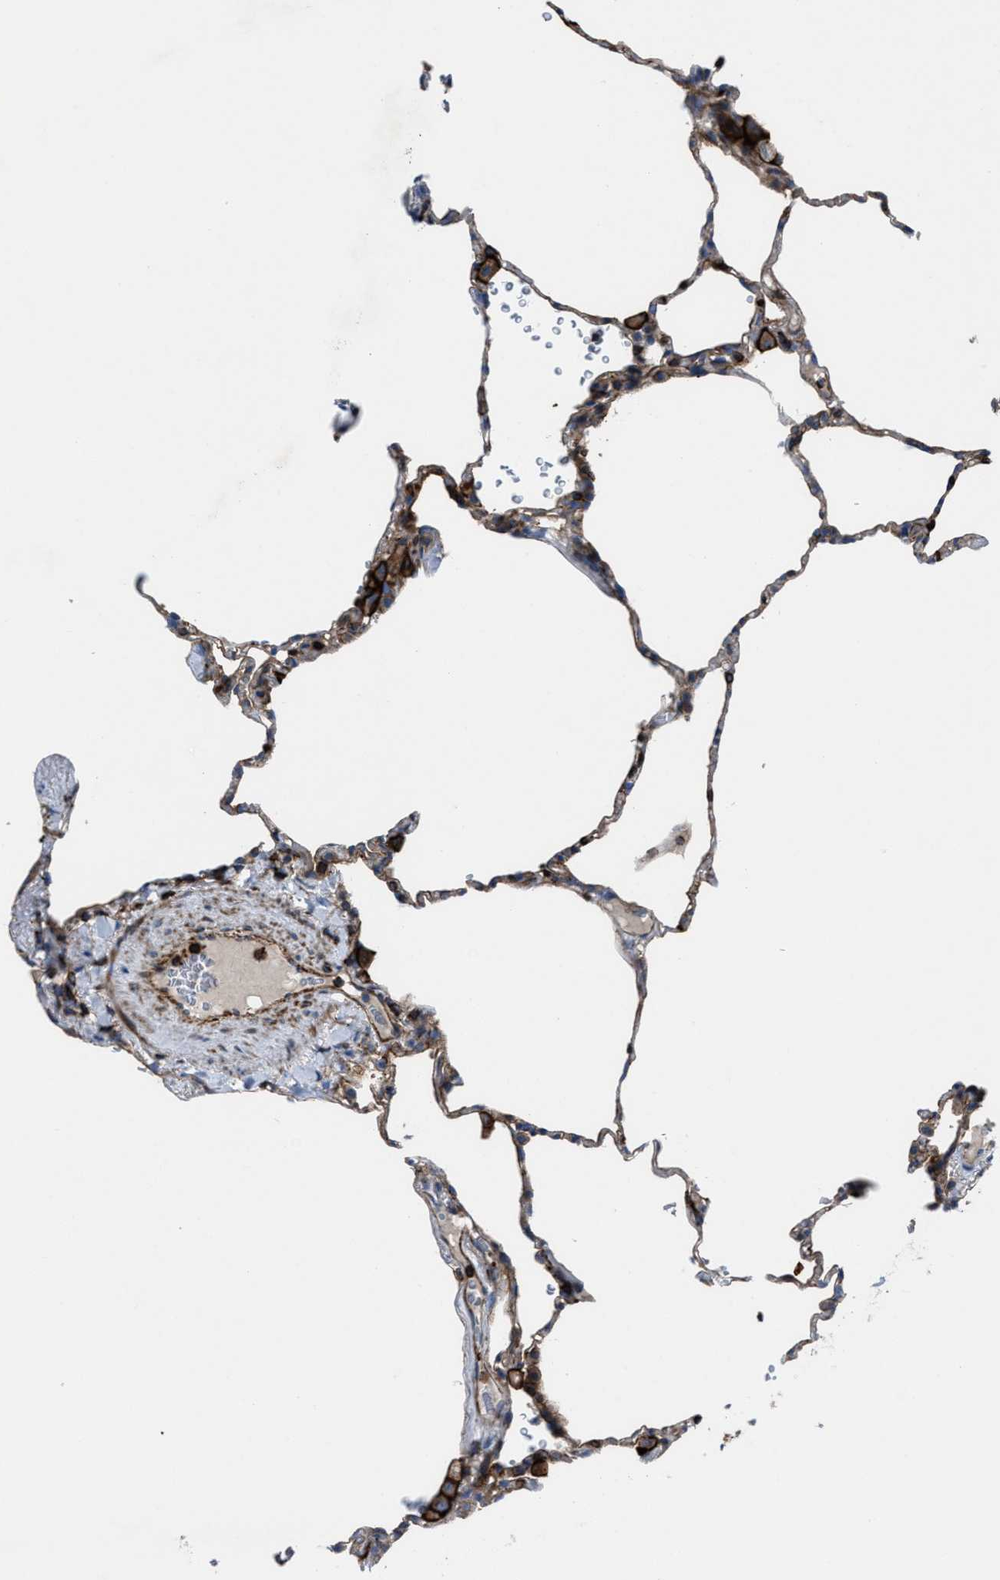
{"staining": {"intensity": "weak", "quantity": "25%-75%", "location": "cytoplasmic/membranous"}, "tissue": "lung", "cell_type": "Alveolar cells", "image_type": "normal", "snomed": [{"axis": "morphology", "description": "Normal tissue, NOS"}, {"axis": "topography", "description": "Lung"}], "caption": "IHC staining of benign lung, which demonstrates low levels of weak cytoplasmic/membranous staining in approximately 25%-75% of alveolar cells indicating weak cytoplasmic/membranous protein expression. The staining was performed using DAB (brown) for protein detection and nuclei were counterstained in hematoxylin (blue).", "gene": "AGPAT2", "patient": {"sex": "male", "age": 59}}